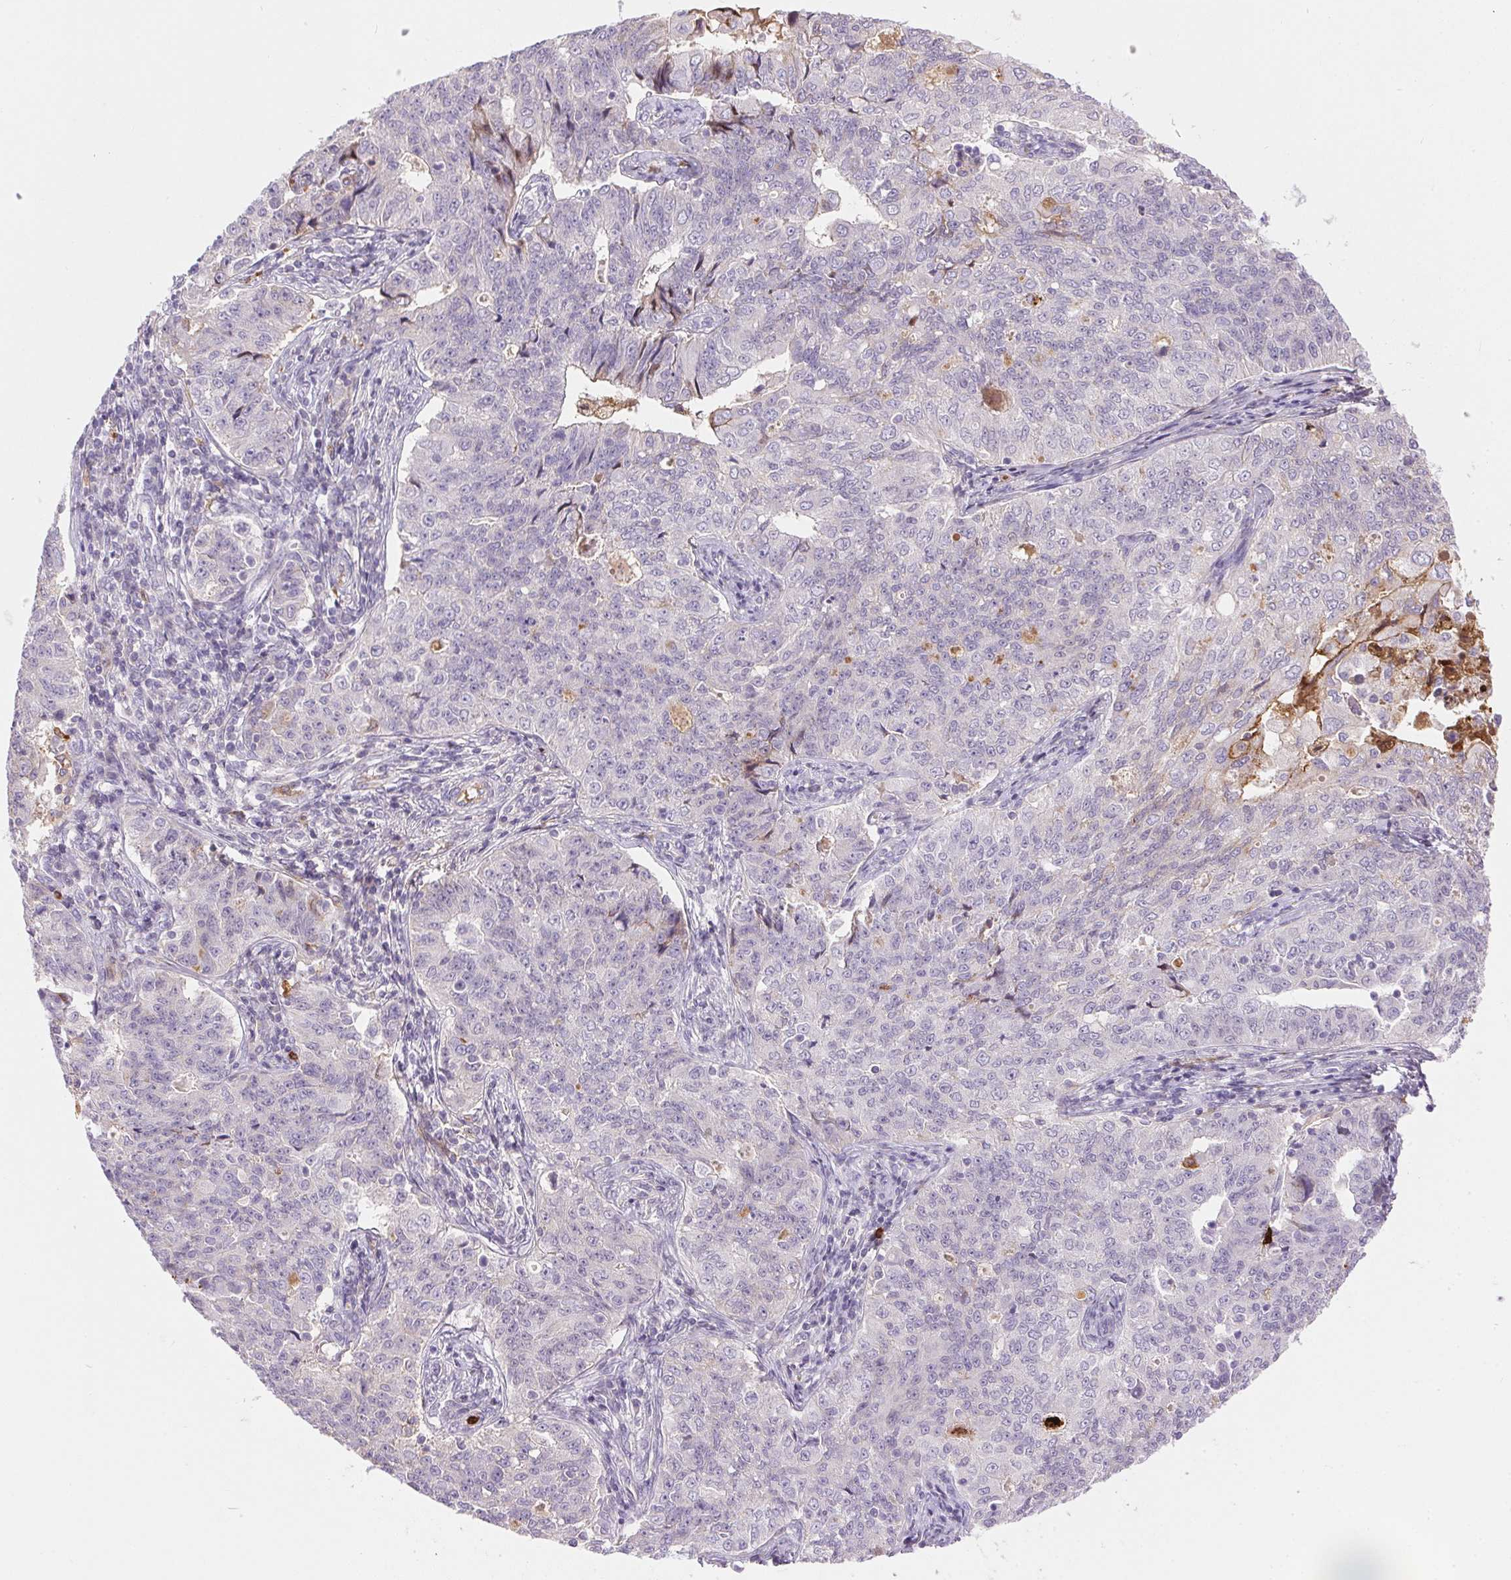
{"staining": {"intensity": "negative", "quantity": "none", "location": "none"}, "tissue": "endometrial cancer", "cell_type": "Tumor cells", "image_type": "cancer", "snomed": [{"axis": "morphology", "description": "Adenocarcinoma, NOS"}, {"axis": "topography", "description": "Endometrium"}], "caption": "A photomicrograph of human endometrial cancer (adenocarcinoma) is negative for staining in tumor cells.", "gene": "ORM1", "patient": {"sex": "female", "age": 43}}